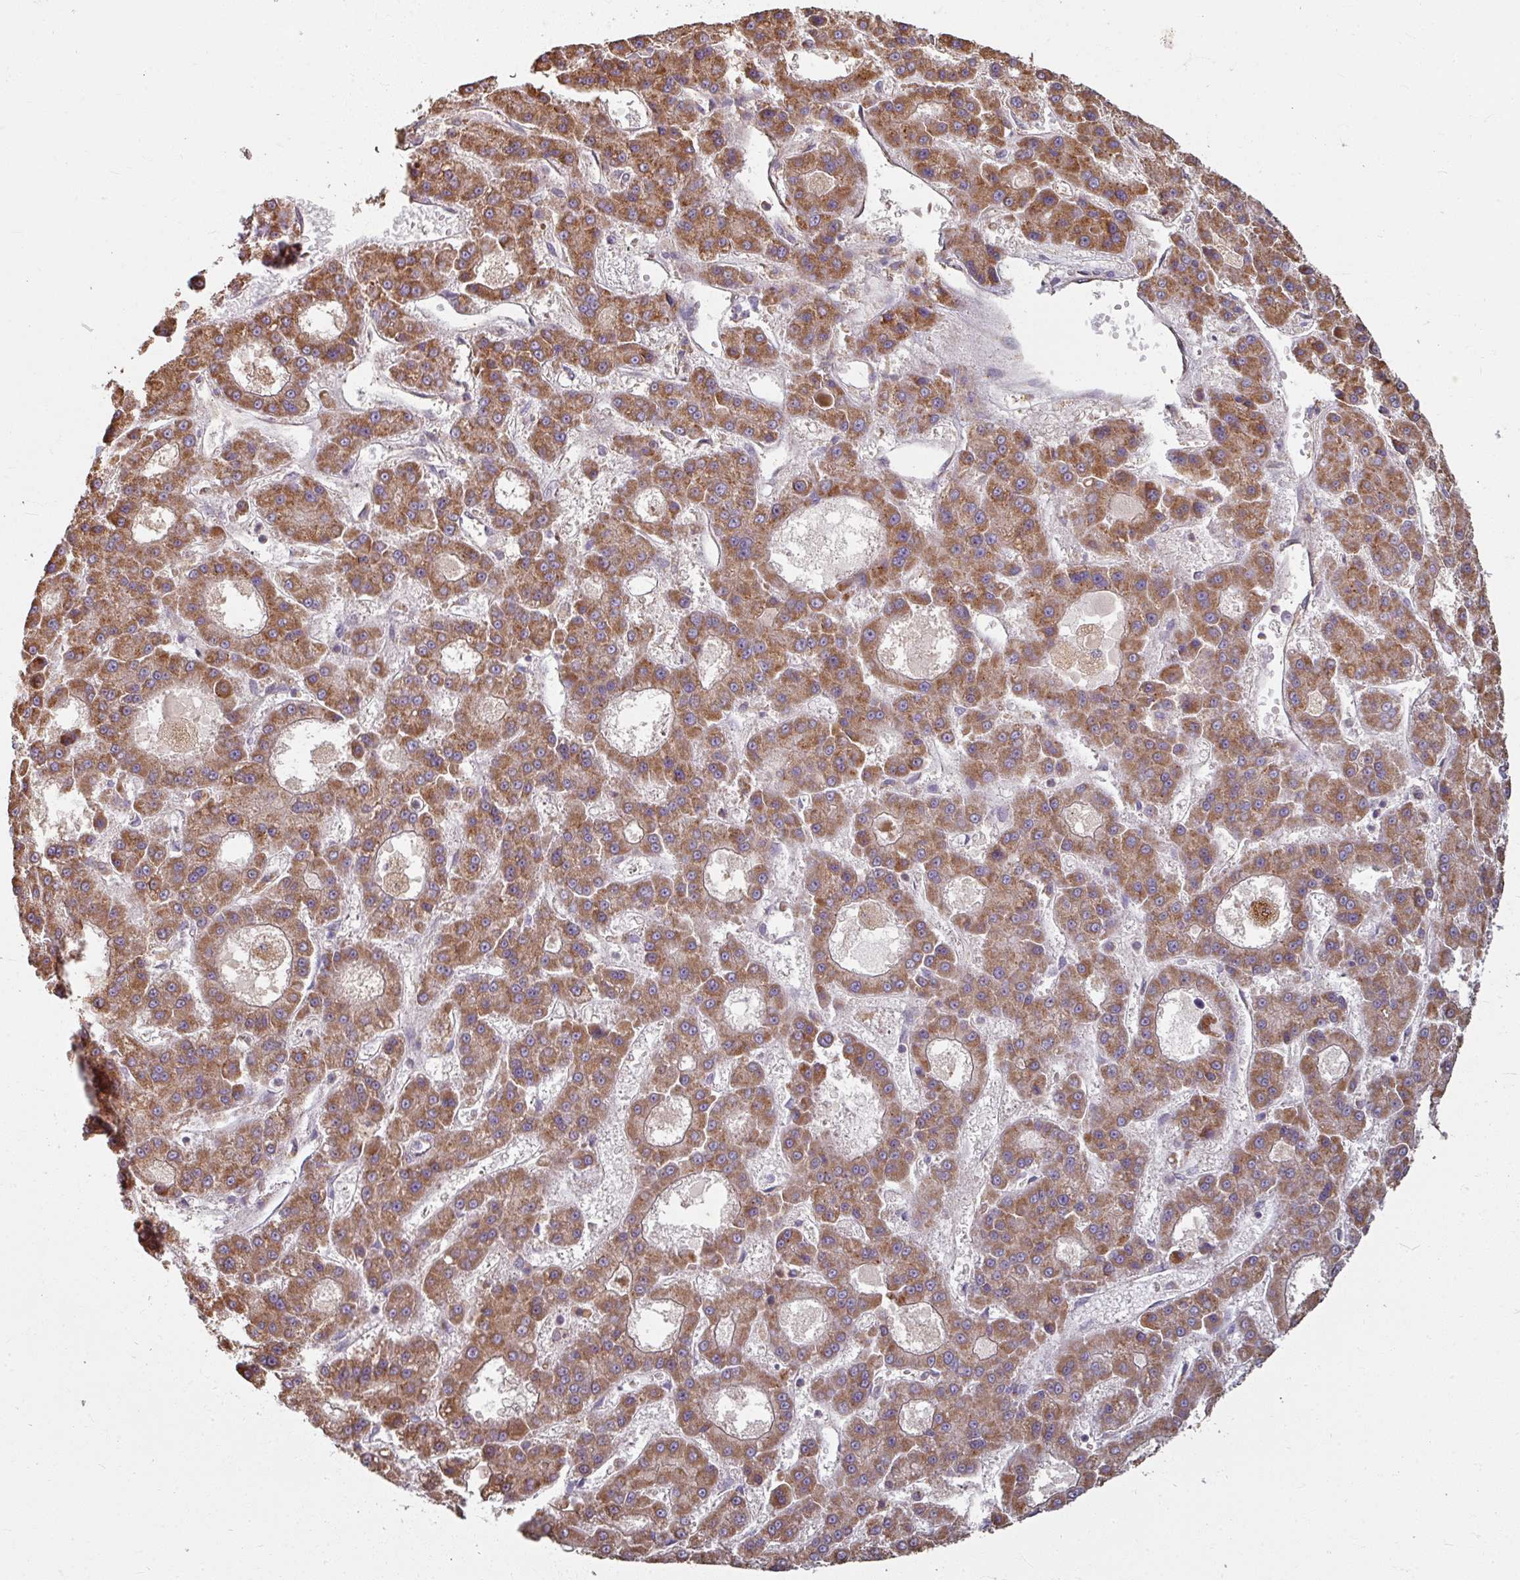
{"staining": {"intensity": "moderate", "quantity": ">75%", "location": "cytoplasmic/membranous"}, "tissue": "liver cancer", "cell_type": "Tumor cells", "image_type": "cancer", "snomed": [{"axis": "morphology", "description": "Carcinoma, Hepatocellular, NOS"}, {"axis": "topography", "description": "Liver"}], "caption": "Immunohistochemistry (IHC) histopathology image of neoplastic tissue: human liver hepatocellular carcinoma stained using IHC exhibits medium levels of moderate protein expression localized specifically in the cytoplasmic/membranous of tumor cells, appearing as a cytoplasmic/membranous brown color.", "gene": "CCDC68", "patient": {"sex": "male", "age": 70}}